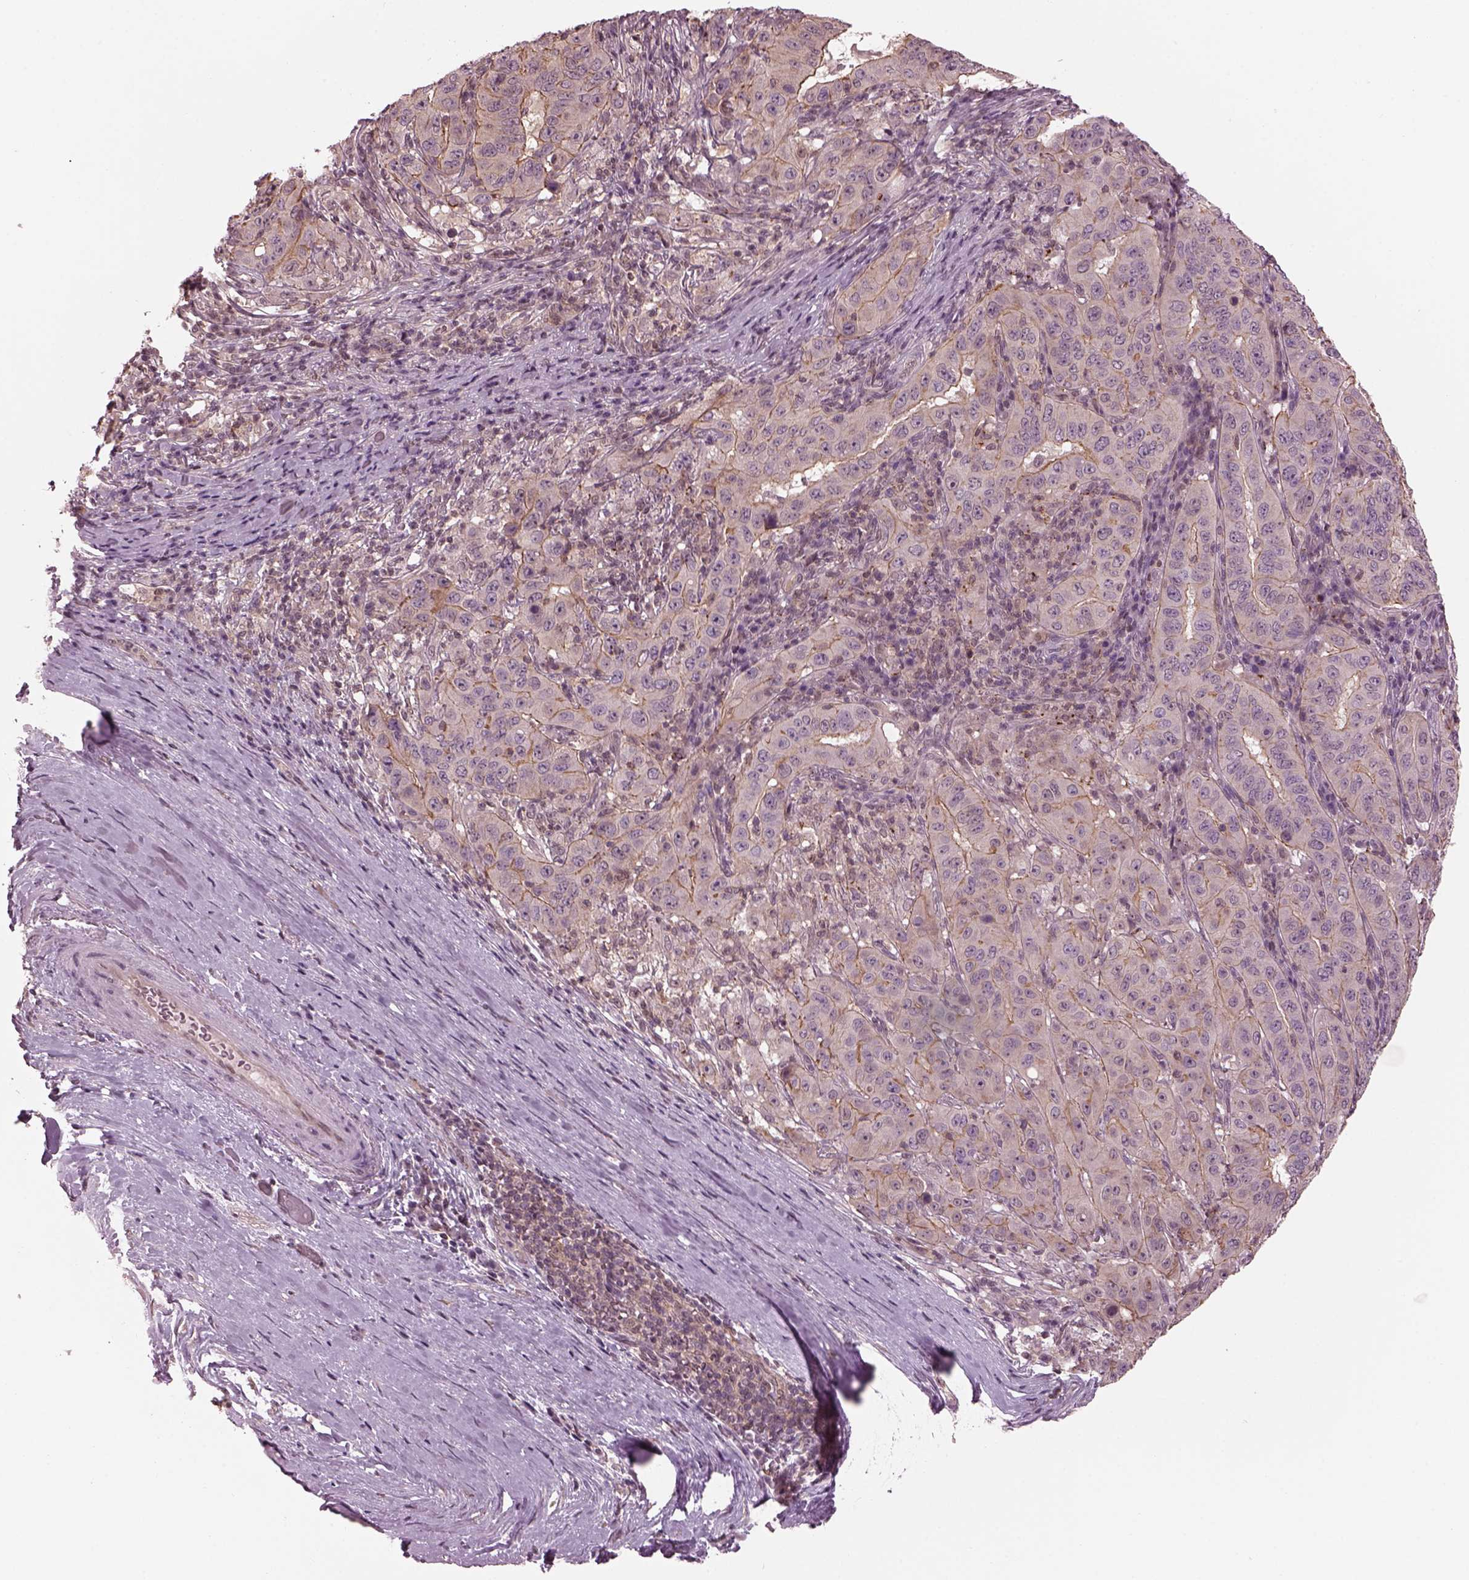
{"staining": {"intensity": "moderate", "quantity": ">75%", "location": "cytoplasmic/membranous"}, "tissue": "pancreatic cancer", "cell_type": "Tumor cells", "image_type": "cancer", "snomed": [{"axis": "morphology", "description": "Adenocarcinoma, NOS"}, {"axis": "topography", "description": "Pancreas"}], "caption": "This photomicrograph shows IHC staining of human adenocarcinoma (pancreatic), with medium moderate cytoplasmic/membranous positivity in approximately >75% of tumor cells.", "gene": "SRI", "patient": {"sex": "male", "age": 63}}